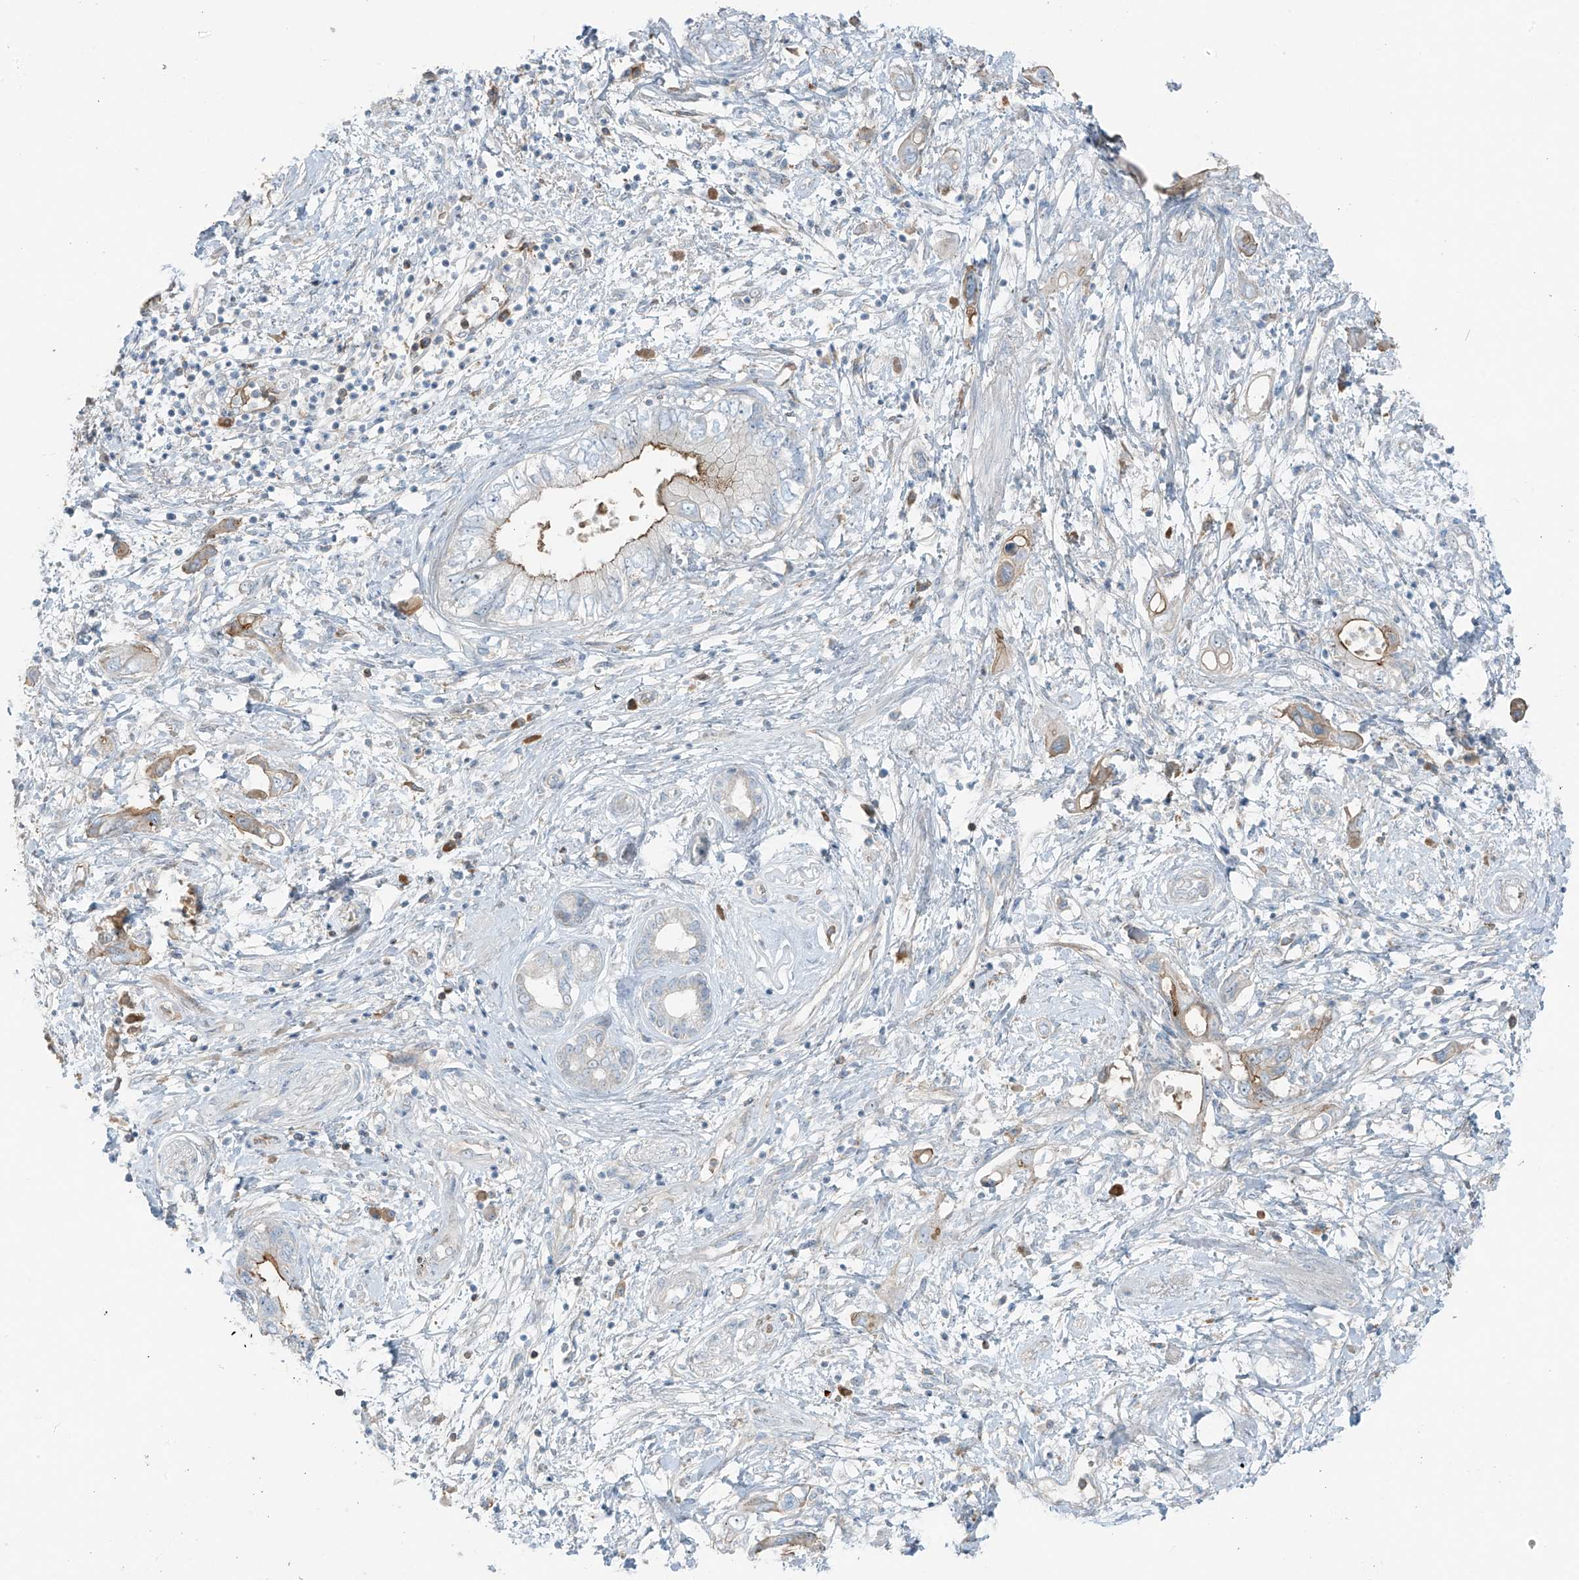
{"staining": {"intensity": "moderate", "quantity": "25%-75%", "location": "cytoplasmic/membranous"}, "tissue": "pancreatic cancer", "cell_type": "Tumor cells", "image_type": "cancer", "snomed": [{"axis": "morphology", "description": "Adenocarcinoma, NOS"}, {"axis": "topography", "description": "Pancreas"}], "caption": "Pancreatic cancer was stained to show a protein in brown. There is medium levels of moderate cytoplasmic/membranous positivity in approximately 25%-75% of tumor cells.", "gene": "FAM131C", "patient": {"sex": "female", "age": 73}}